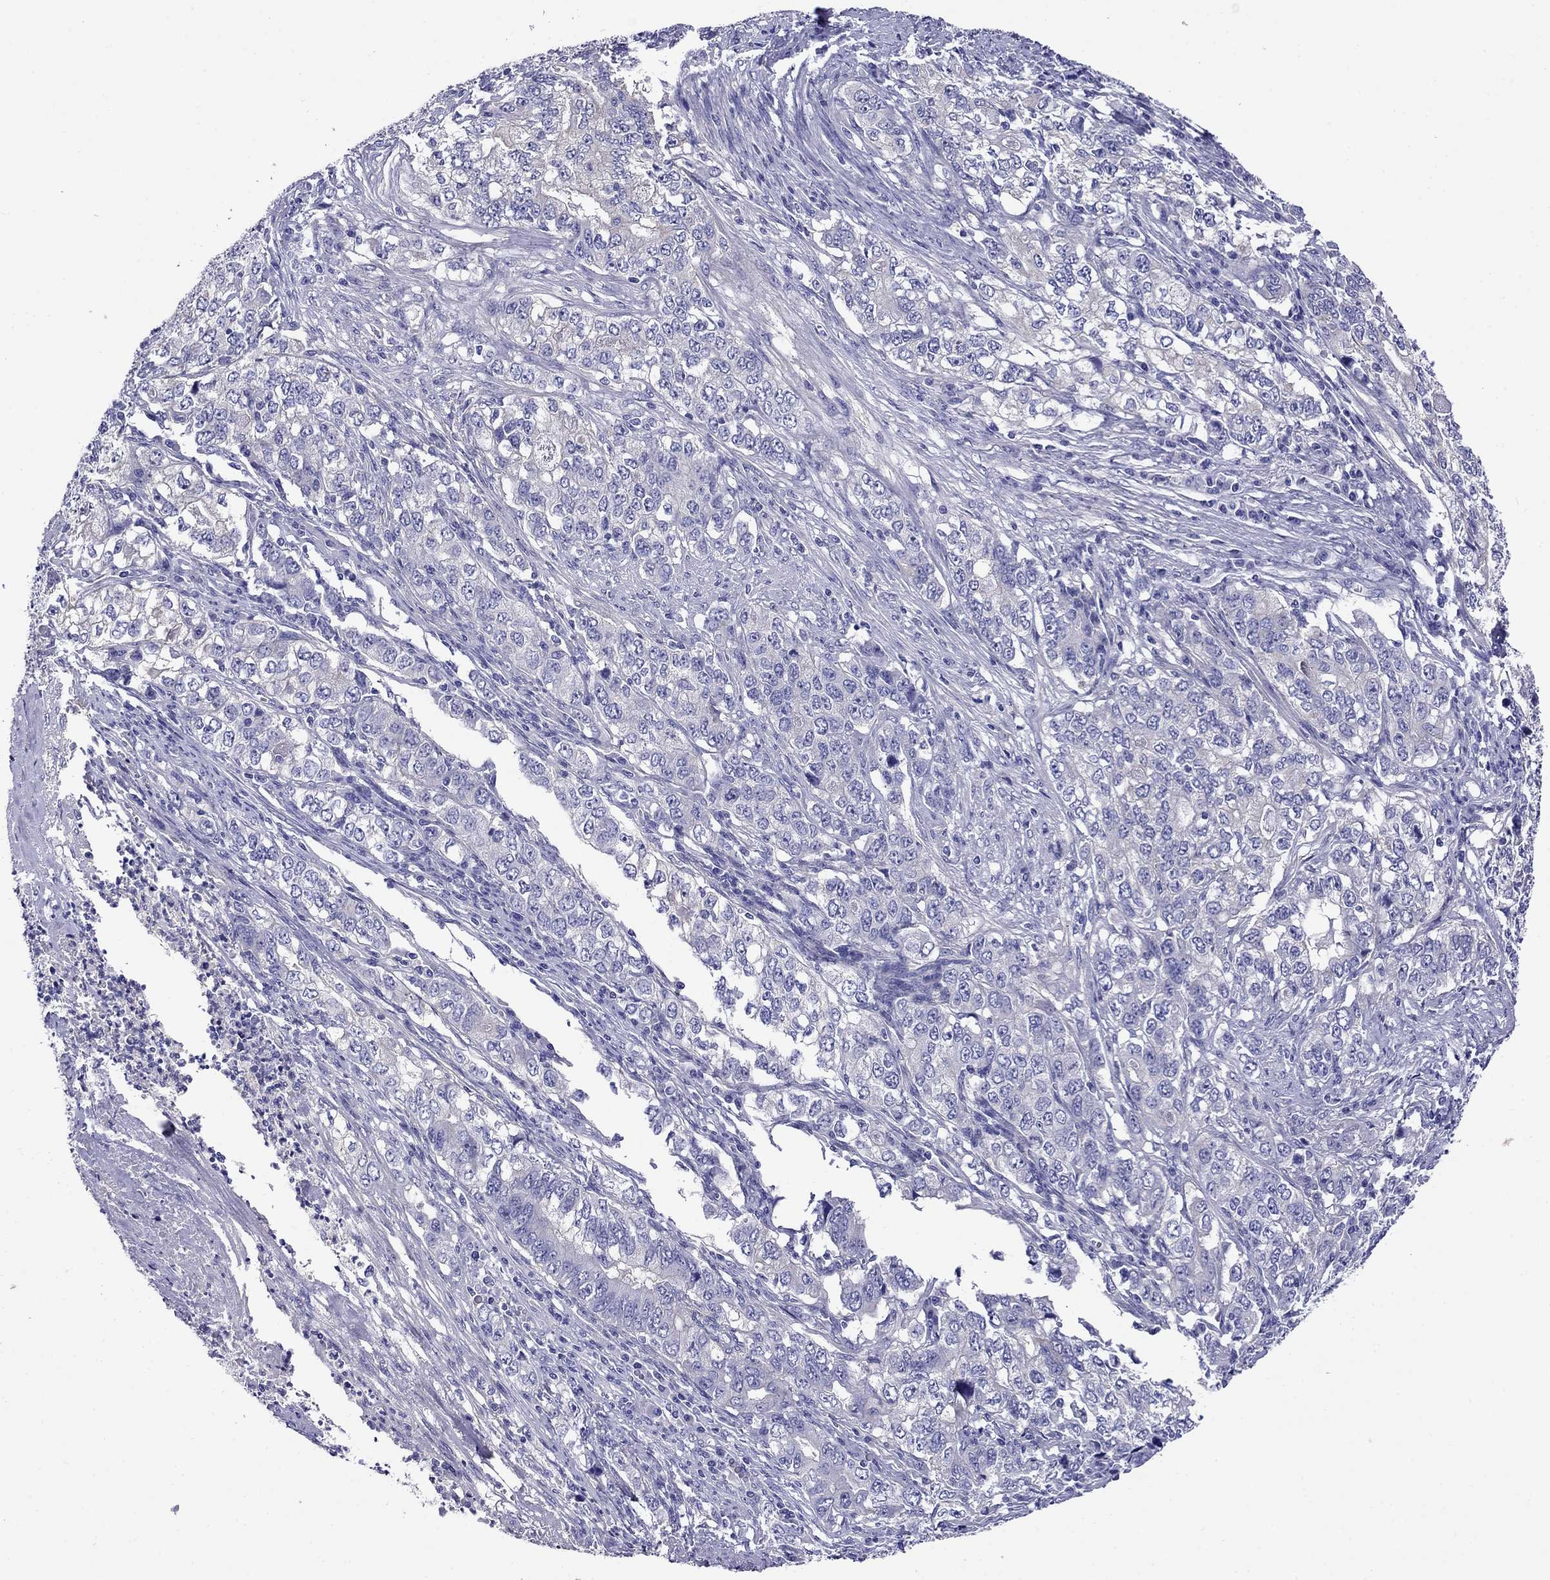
{"staining": {"intensity": "negative", "quantity": "none", "location": "none"}, "tissue": "stomach cancer", "cell_type": "Tumor cells", "image_type": "cancer", "snomed": [{"axis": "morphology", "description": "Adenocarcinoma, NOS"}, {"axis": "topography", "description": "Stomach, lower"}], "caption": "An image of human adenocarcinoma (stomach) is negative for staining in tumor cells.", "gene": "SCG2", "patient": {"sex": "female", "age": 72}}